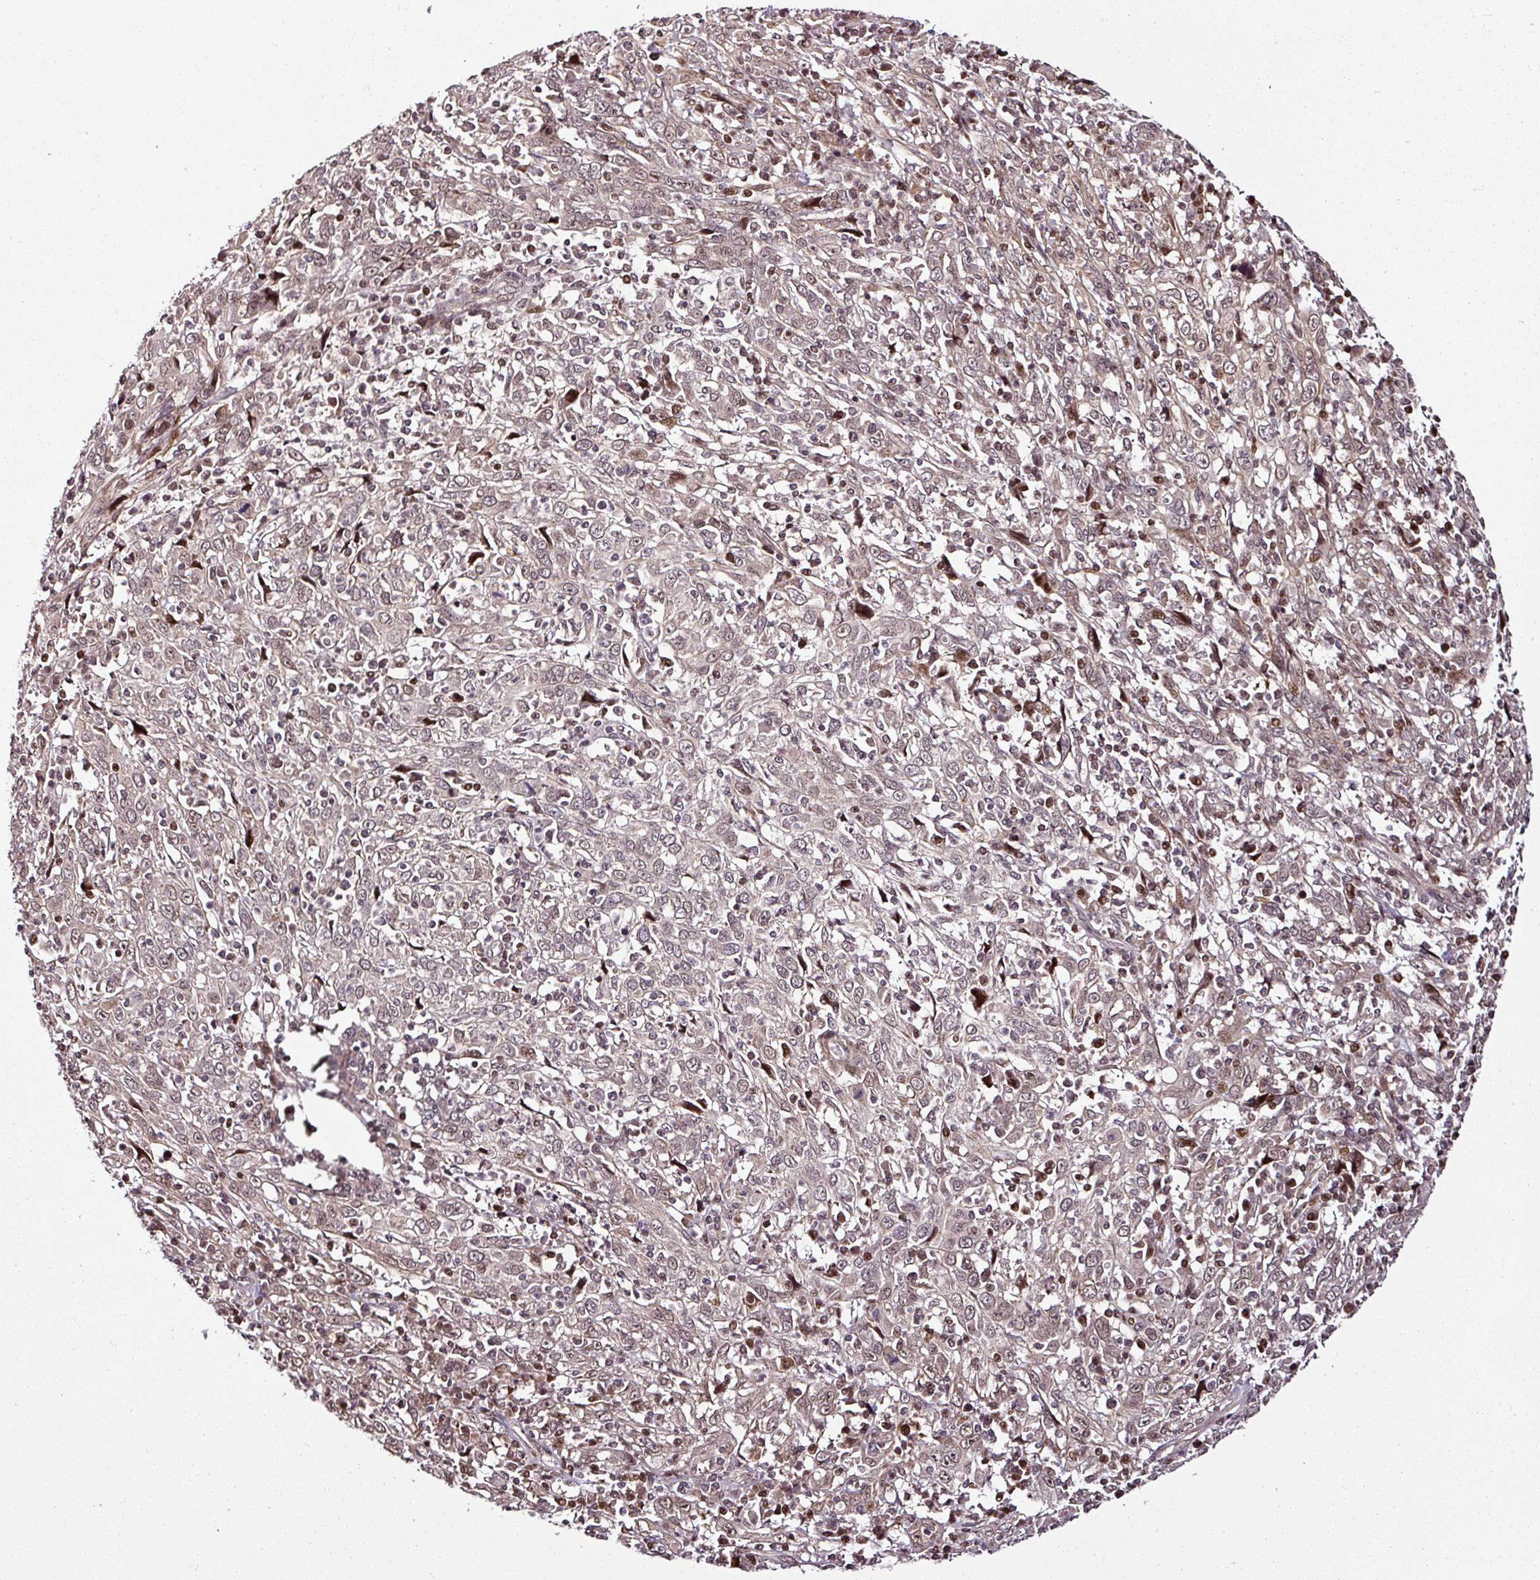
{"staining": {"intensity": "negative", "quantity": "none", "location": "none"}, "tissue": "cervical cancer", "cell_type": "Tumor cells", "image_type": "cancer", "snomed": [{"axis": "morphology", "description": "Squamous cell carcinoma, NOS"}, {"axis": "topography", "description": "Cervix"}], "caption": "Tumor cells are negative for brown protein staining in cervical cancer. (Brightfield microscopy of DAB IHC at high magnification).", "gene": "COPRS", "patient": {"sex": "female", "age": 46}}